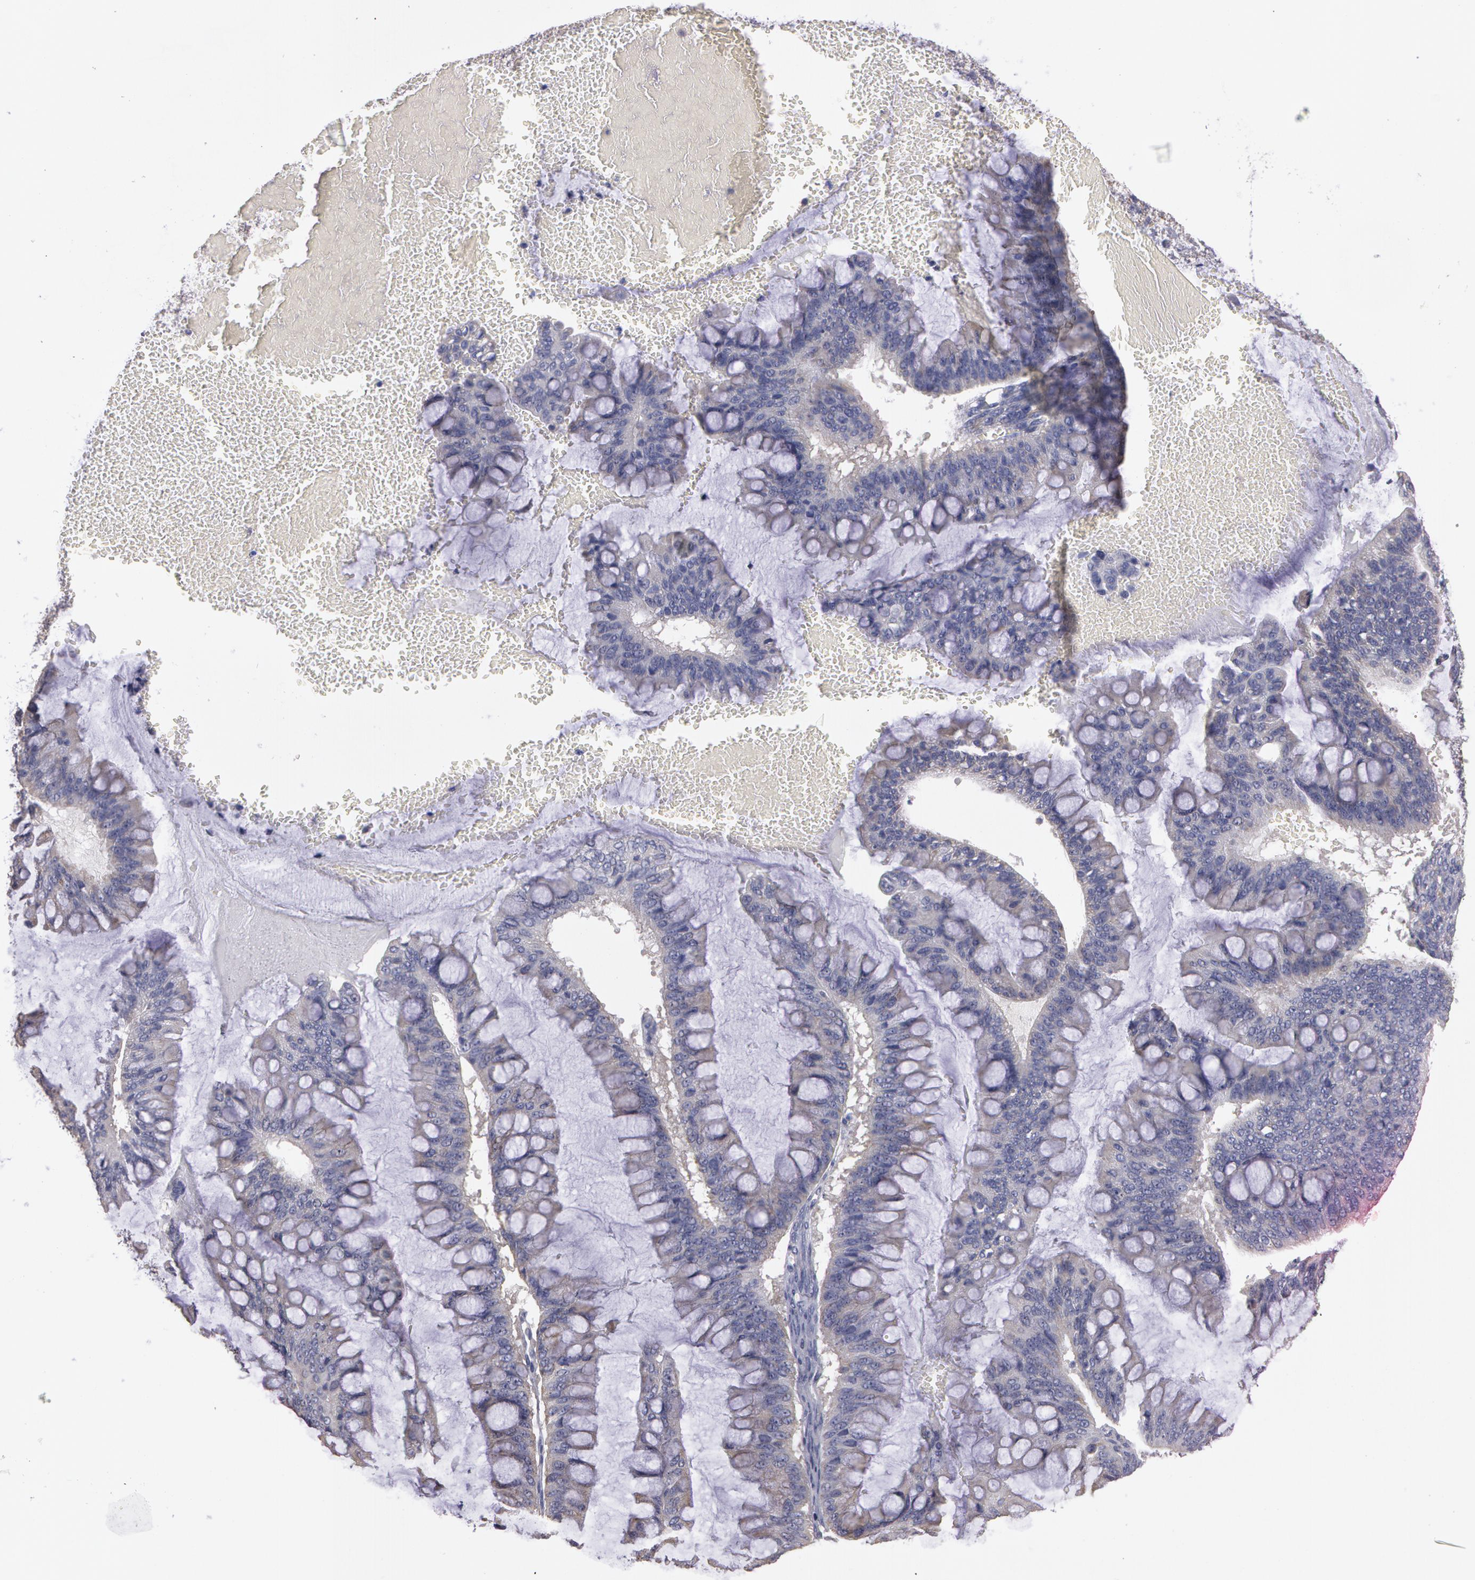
{"staining": {"intensity": "weak", "quantity": ">75%", "location": "cytoplasmic/membranous"}, "tissue": "ovarian cancer", "cell_type": "Tumor cells", "image_type": "cancer", "snomed": [{"axis": "morphology", "description": "Cystadenocarcinoma, mucinous, NOS"}, {"axis": "topography", "description": "Ovary"}], "caption": "Brown immunohistochemical staining in mucinous cystadenocarcinoma (ovarian) exhibits weak cytoplasmic/membranous positivity in about >75% of tumor cells.", "gene": "NEK9", "patient": {"sex": "female", "age": 73}}